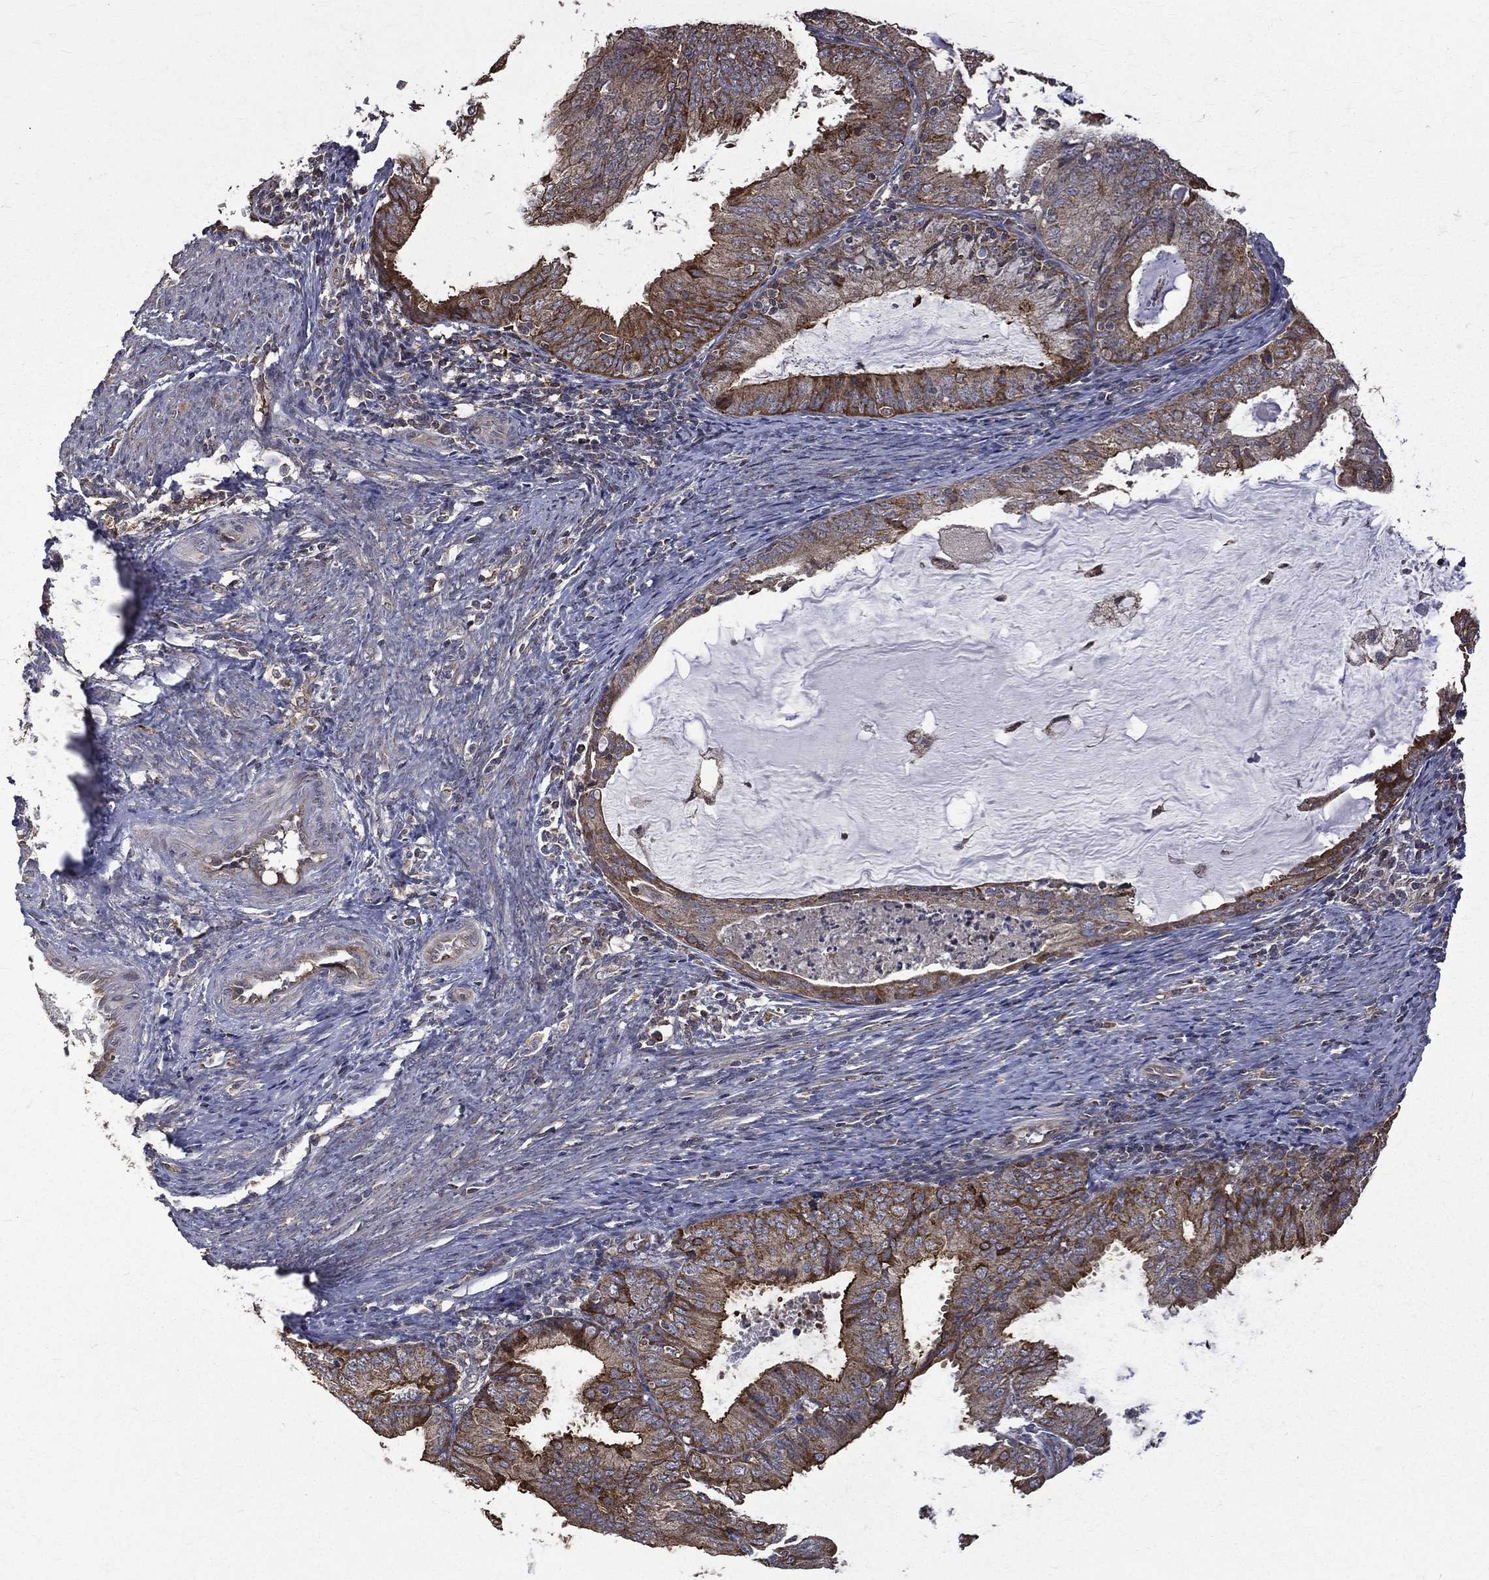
{"staining": {"intensity": "moderate", "quantity": ">75%", "location": "cytoplasmic/membranous"}, "tissue": "endometrial cancer", "cell_type": "Tumor cells", "image_type": "cancer", "snomed": [{"axis": "morphology", "description": "Adenocarcinoma, NOS"}, {"axis": "topography", "description": "Endometrium"}], "caption": "This is a histology image of immunohistochemistry staining of endometrial cancer (adenocarcinoma), which shows moderate positivity in the cytoplasmic/membranous of tumor cells.", "gene": "RPGR", "patient": {"sex": "female", "age": 57}}